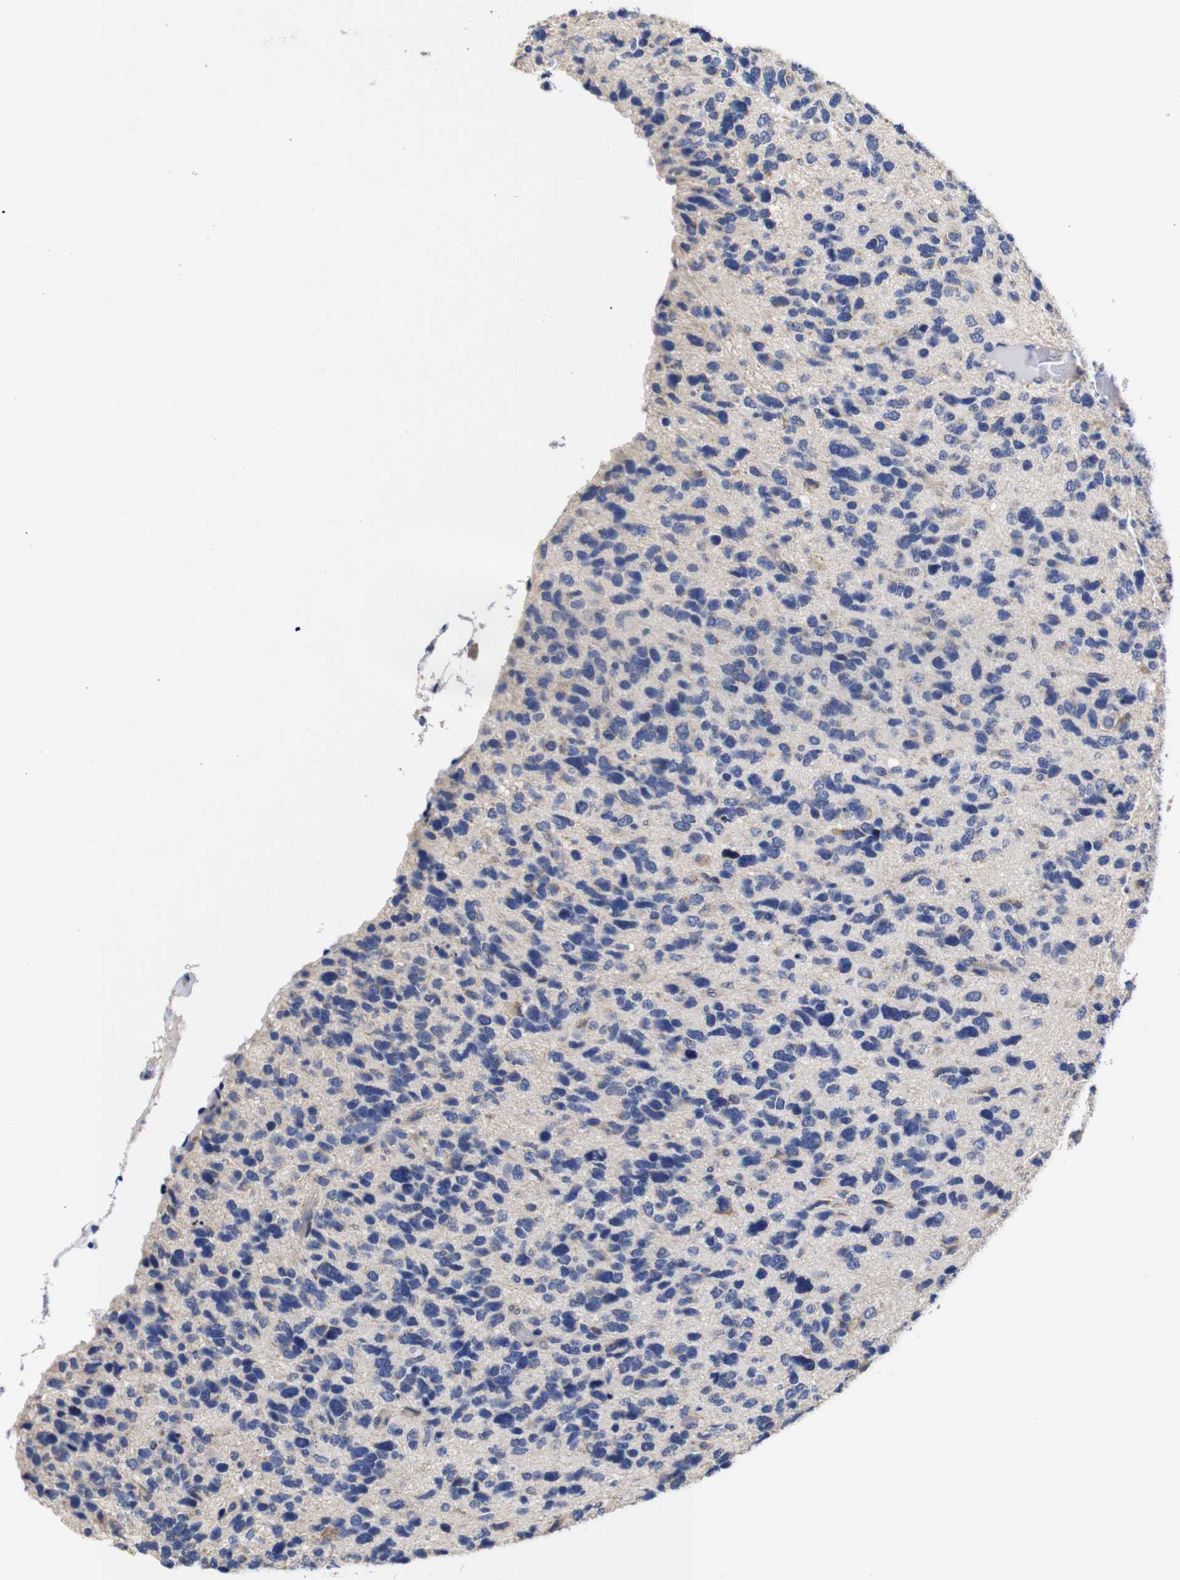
{"staining": {"intensity": "negative", "quantity": "none", "location": "none"}, "tissue": "glioma", "cell_type": "Tumor cells", "image_type": "cancer", "snomed": [{"axis": "morphology", "description": "Glioma, malignant, High grade"}, {"axis": "topography", "description": "Brain"}], "caption": "Histopathology image shows no significant protein positivity in tumor cells of glioma.", "gene": "OPN3", "patient": {"sex": "female", "age": 58}}